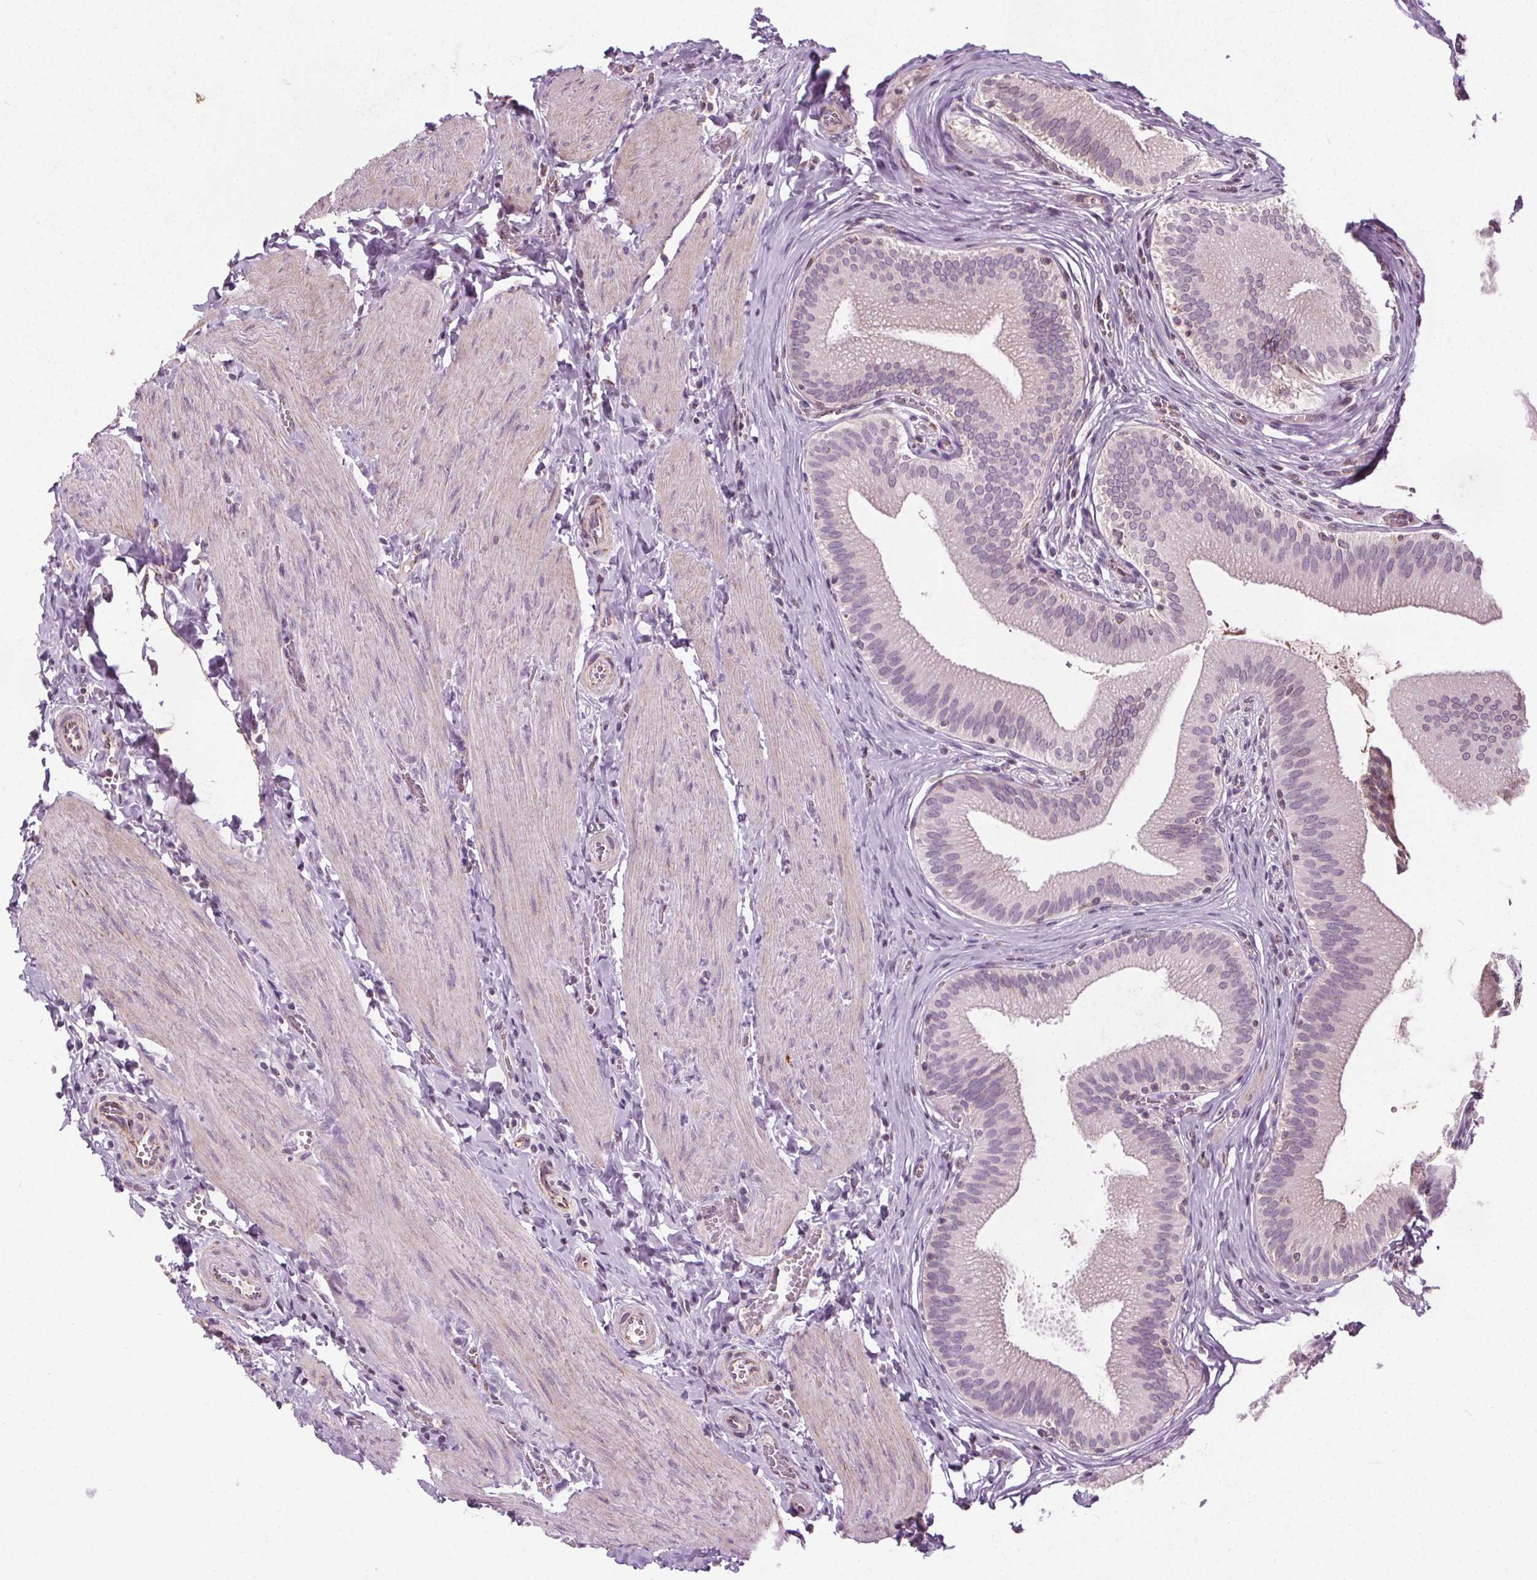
{"staining": {"intensity": "negative", "quantity": "none", "location": "none"}, "tissue": "gallbladder", "cell_type": "Glandular cells", "image_type": "normal", "snomed": [{"axis": "morphology", "description": "Normal tissue, NOS"}, {"axis": "topography", "description": "Gallbladder"}], "caption": "IHC of normal human gallbladder demonstrates no staining in glandular cells.", "gene": "LFNG", "patient": {"sex": "male", "age": 17}}